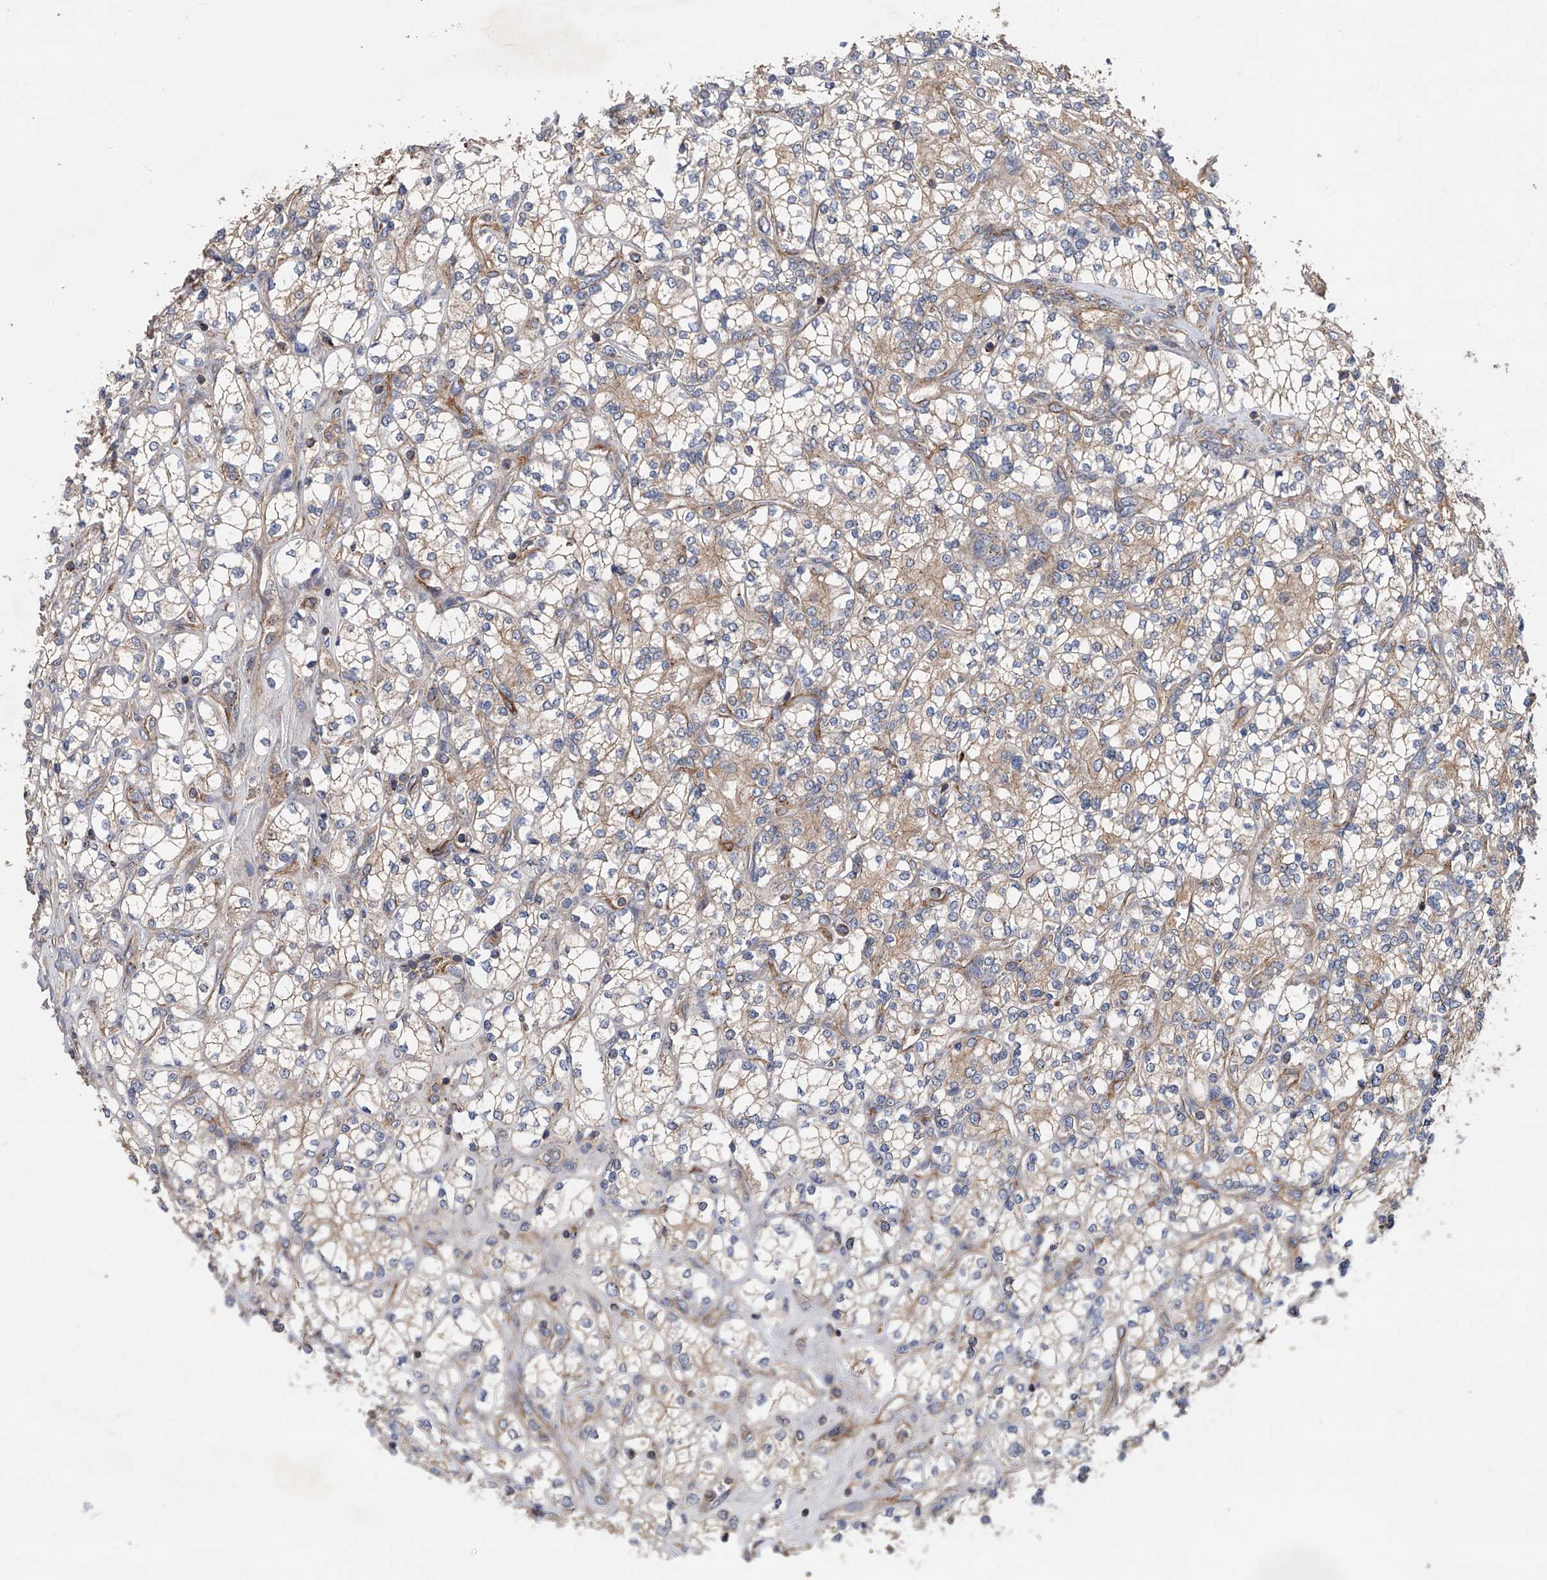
{"staining": {"intensity": "weak", "quantity": "<25%", "location": "cytoplasmic/membranous"}, "tissue": "renal cancer", "cell_type": "Tumor cells", "image_type": "cancer", "snomed": [{"axis": "morphology", "description": "Adenocarcinoma, NOS"}, {"axis": "topography", "description": "Kidney"}], "caption": "Immunohistochemical staining of renal cancer reveals no significant expression in tumor cells.", "gene": "USP47", "patient": {"sex": "male", "age": 77}}